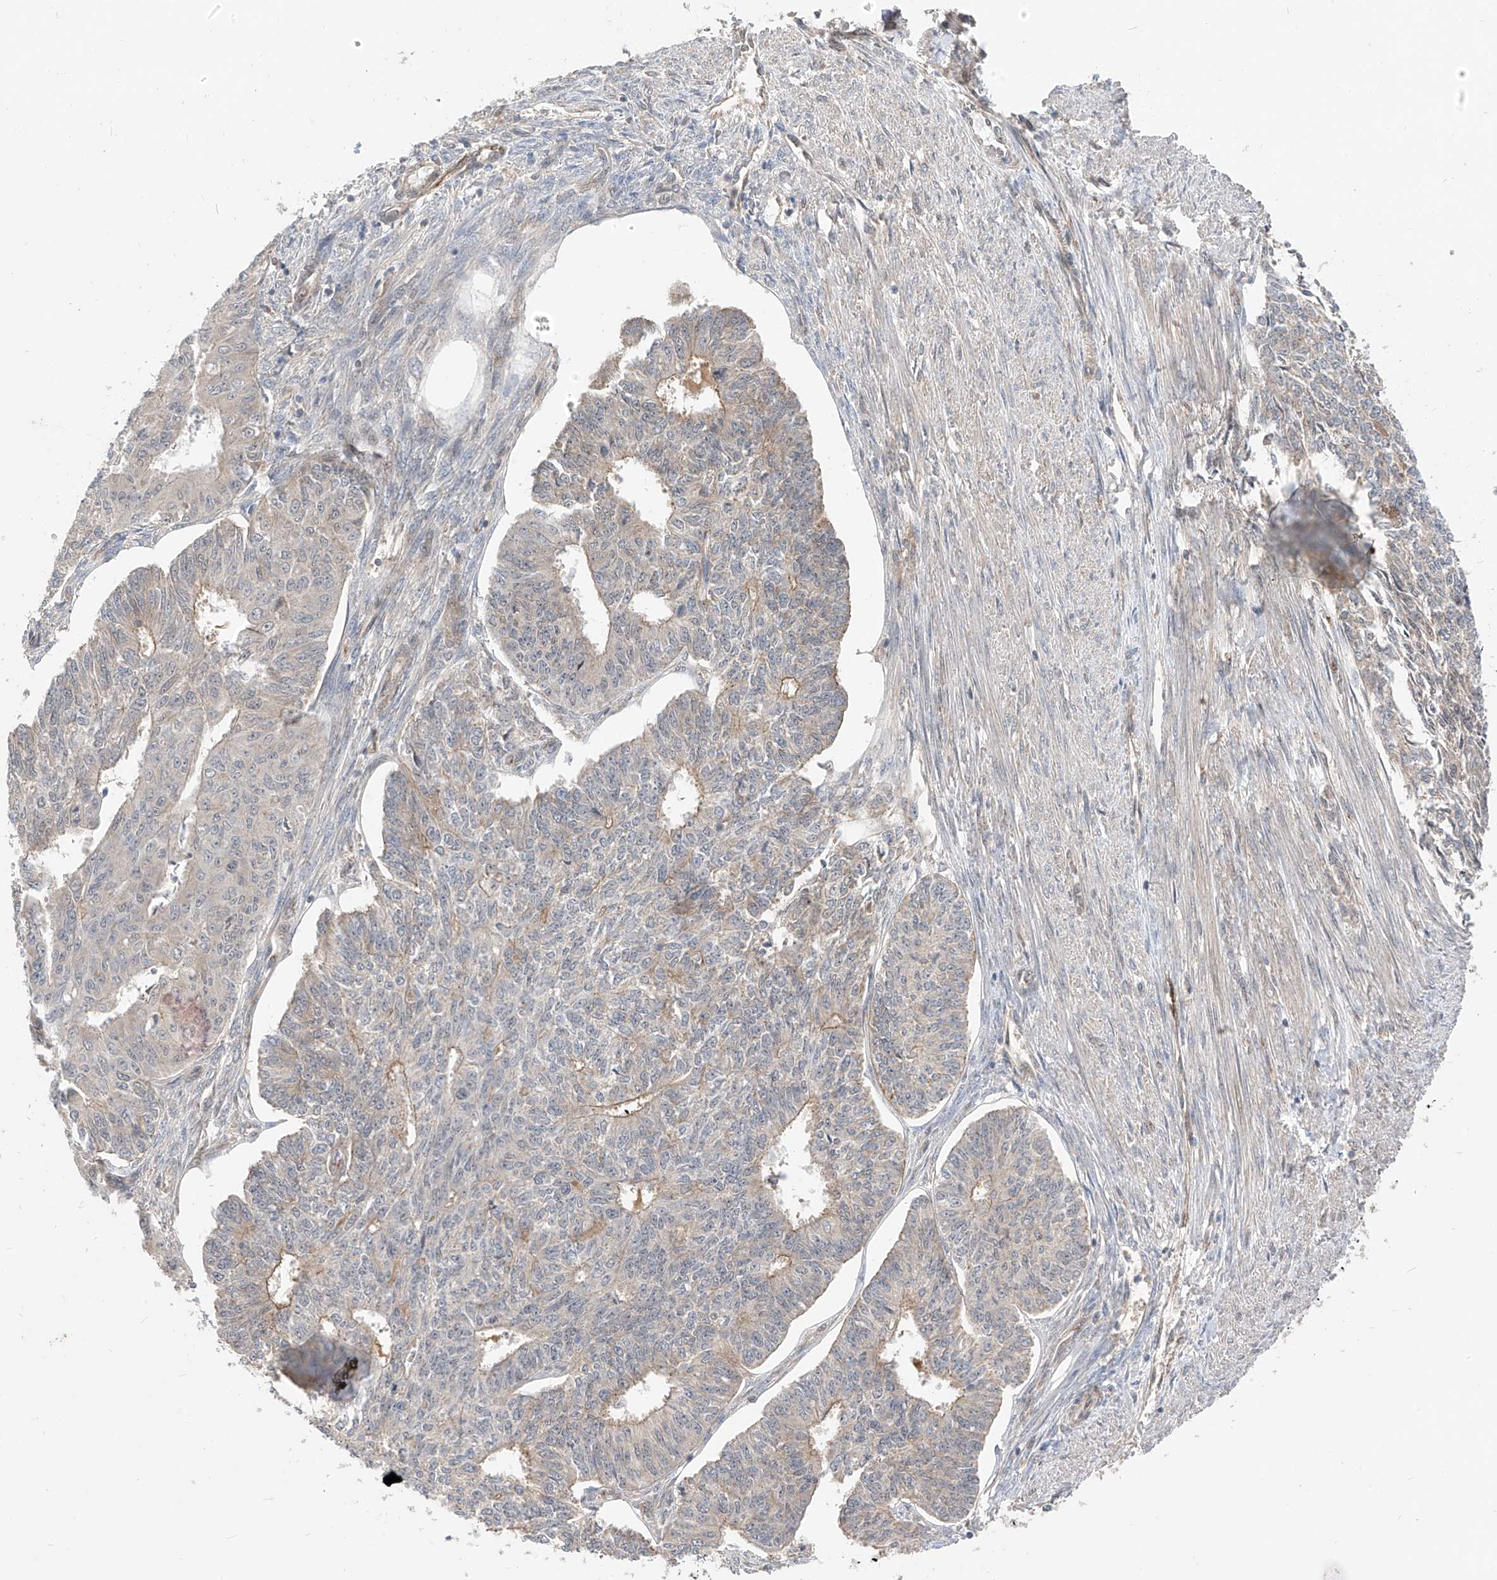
{"staining": {"intensity": "weak", "quantity": "<25%", "location": "cytoplasmic/membranous"}, "tissue": "endometrial cancer", "cell_type": "Tumor cells", "image_type": "cancer", "snomed": [{"axis": "morphology", "description": "Adenocarcinoma, NOS"}, {"axis": "topography", "description": "Endometrium"}], "caption": "Tumor cells are negative for protein expression in human endometrial cancer. The staining was performed using DAB to visualize the protein expression in brown, while the nuclei were stained in blue with hematoxylin (Magnification: 20x).", "gene": "MRTFA", "patient": {"sex": "female", "age": 32}}